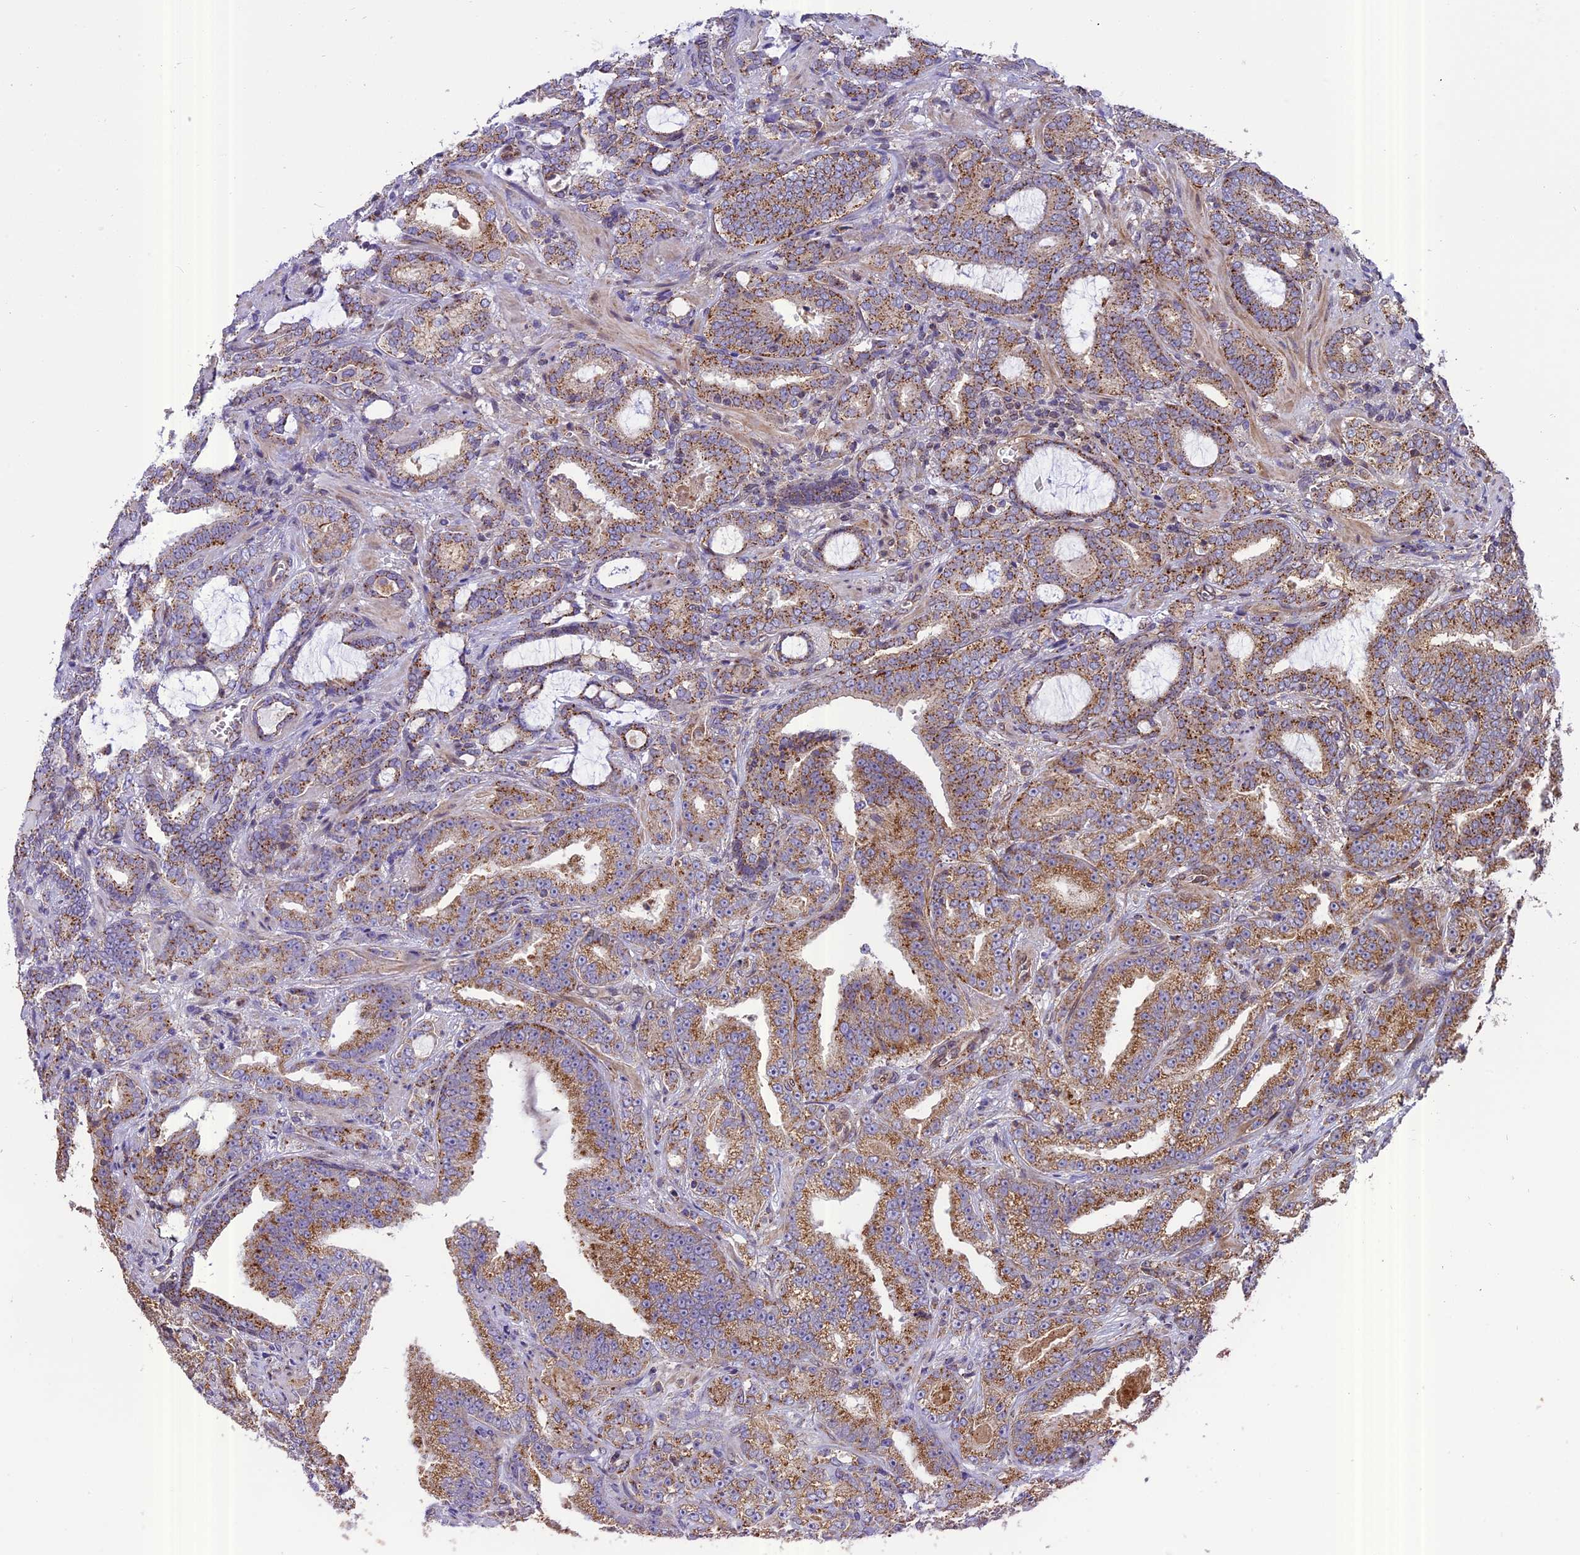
{"staining": {"intensity": "moderate", "quantity": "25%-75%", "location": "cytoplasmic/membranous"}, "tissue": "prostate cancer", "cell_type": "Tumor cells", "image_type": "cancer", "snomed": [{"axis": "morphology", "description": "Adenocarcinoma, High grade"}, {"axis": "topography", "description": "Prostate and seminal vesicle, NOS"}], "caption": "Brown immunohistochemical staining in human prostate cancer reveals moderate cytoplasmic/membranous expression in about 25%-75% of tumor cells.", "gene": "CHMP2A", "patient": {"sex": "male", "age": 67}}